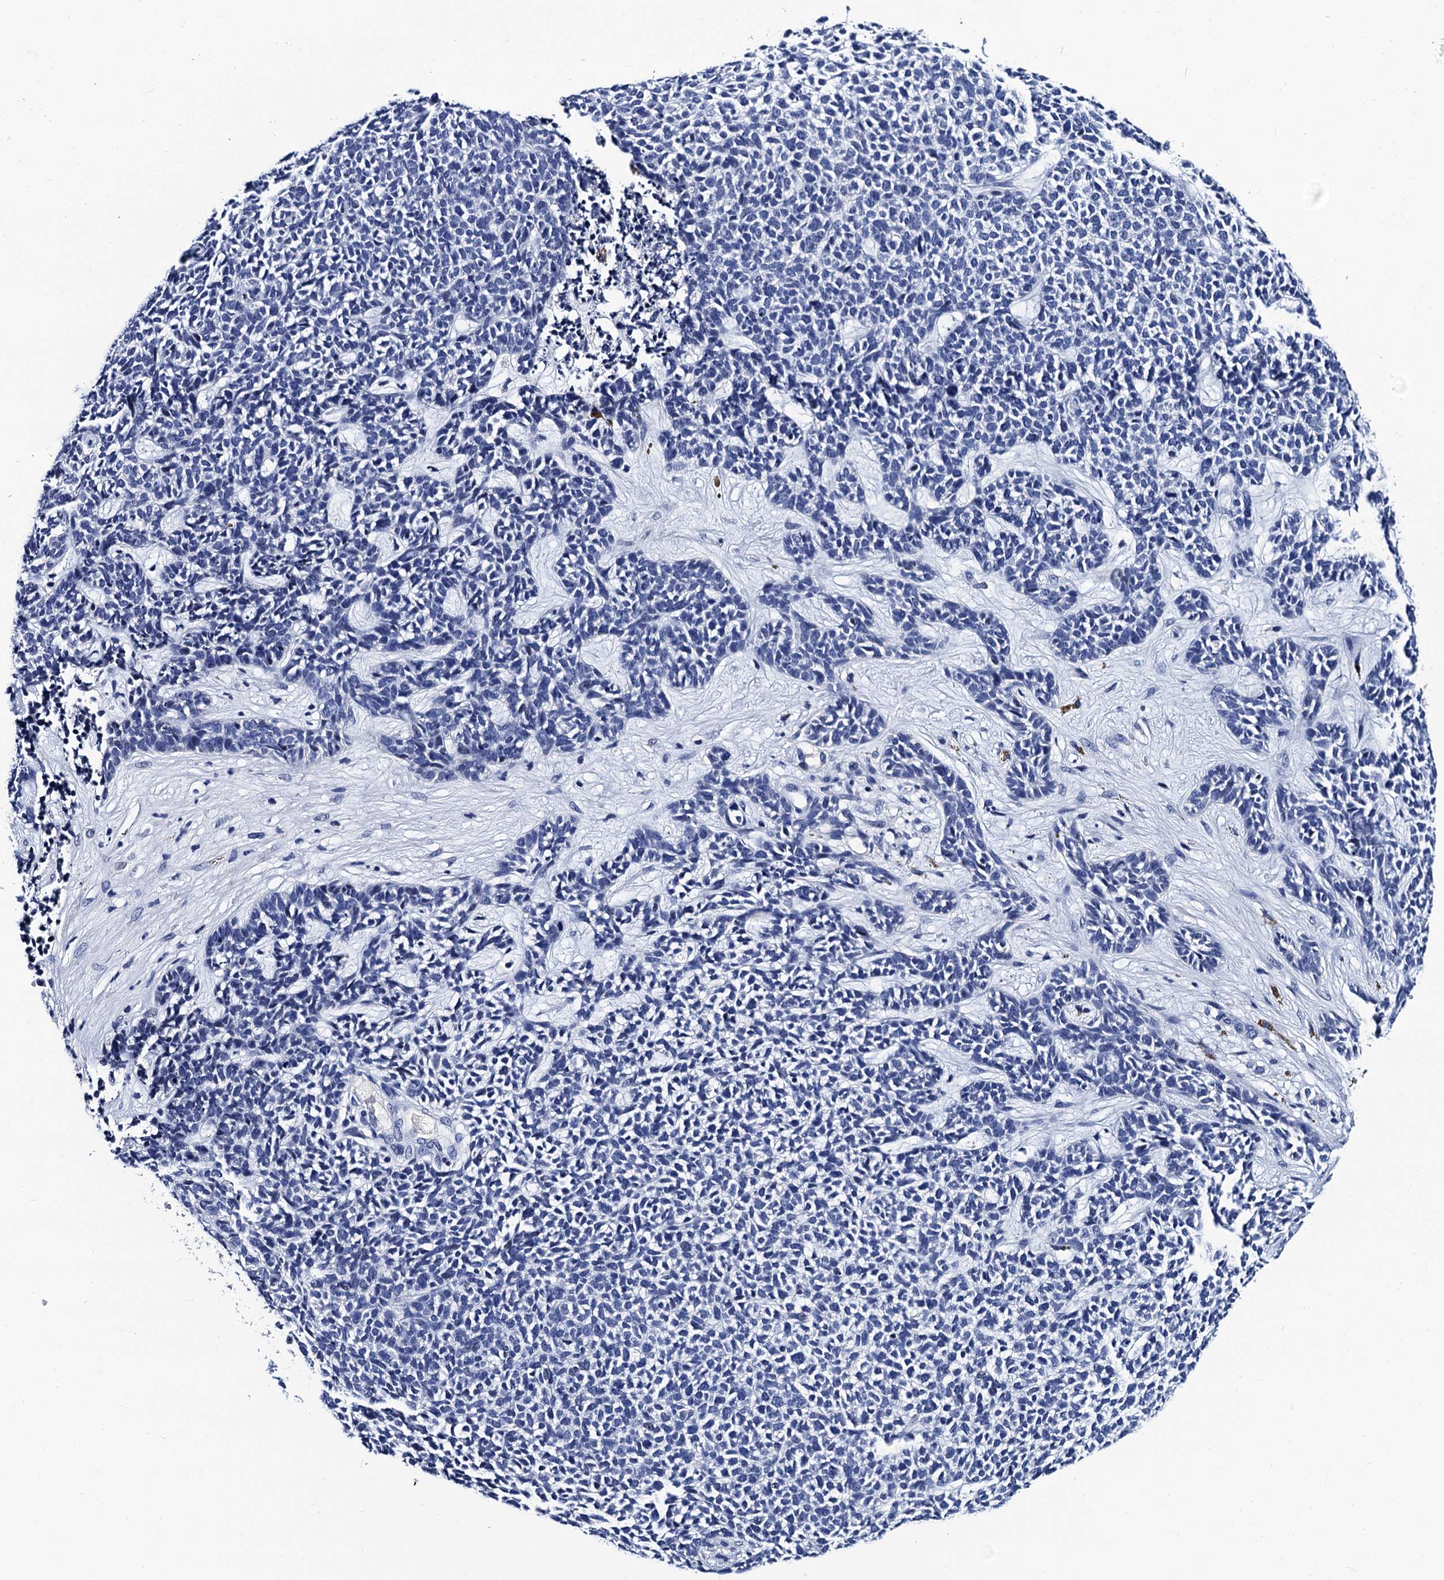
{"staining": {"intensity": "negative", "quantity": "none", "location": "none"}, "tissue": "skin cancer", "cell_type": "Tumor cells", "image_type": "cancer", "snomed": [{"axis": "morphology", "description": "Basal cell carcinoma"}, {"axis": "topography", "description": "Skin"}], "caption": "IHC micrograph of skin basal cell carcinoma stained for a protein (brown), which exhibits no expression in tumor cells.", "gene": "LRRC30", "patient": {"sex": "female", "age": 84}}